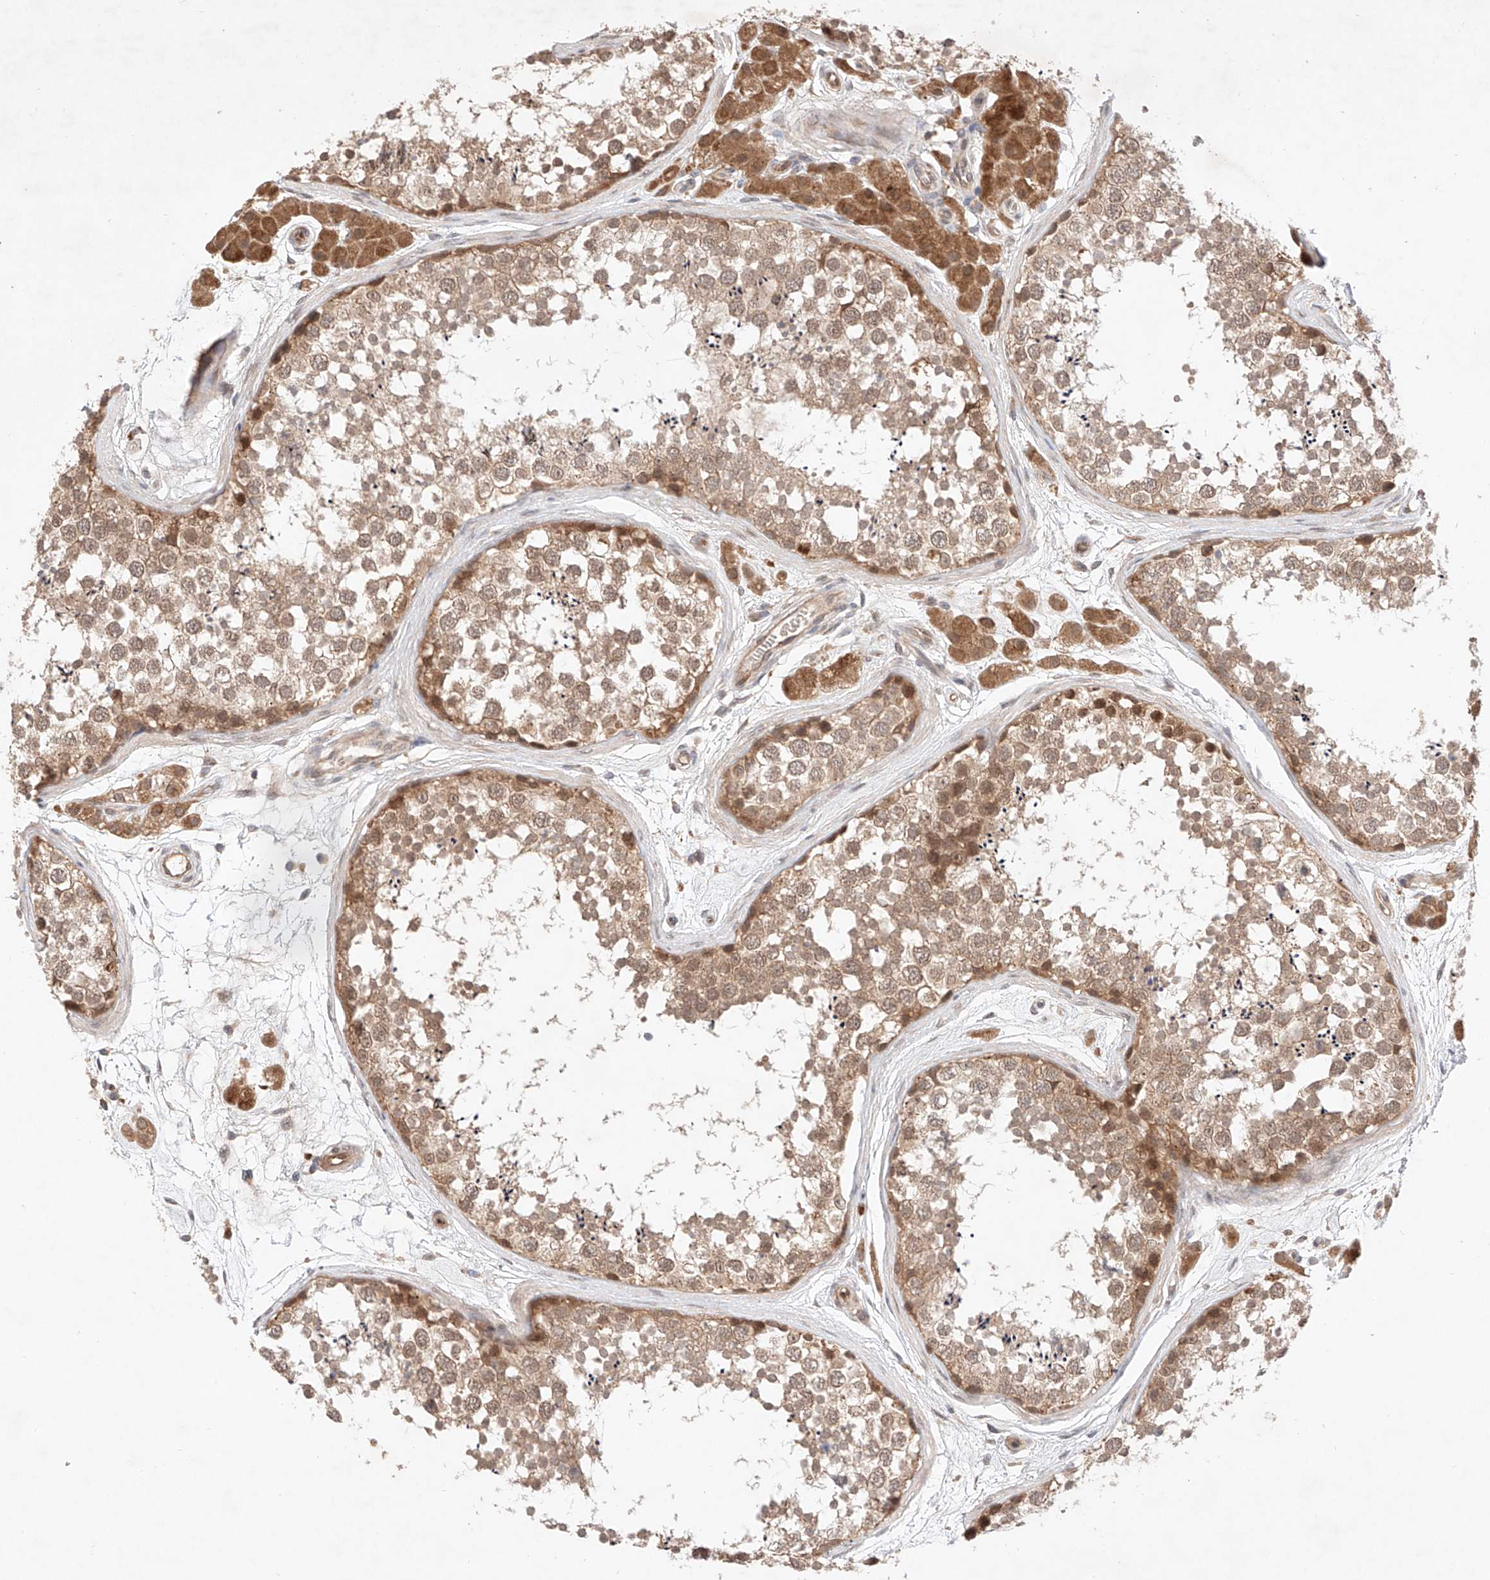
{"staining": {"intensity": "moderate", "quantity": "25%-75%", "location": "cytoplasmic/membranous,nuclear"}, "tissue": "testis", "cell_type": "Cells in seminiferous ducts", "image_type": "normal", "snomed": [{"axis": "morphology", "description": "Normal tissue, NOS"}, {"axis": "topography", "description": "Testis"}], "caption": "The histopathology image demonstrates staining of normal testis, revealing moderate cytoplasmic/membranous,nuclear protein staining (brown color) within cells in seminiferous ducts.", "gene": "ZNF124", "patient": {"sex": "male", "age": 56}}